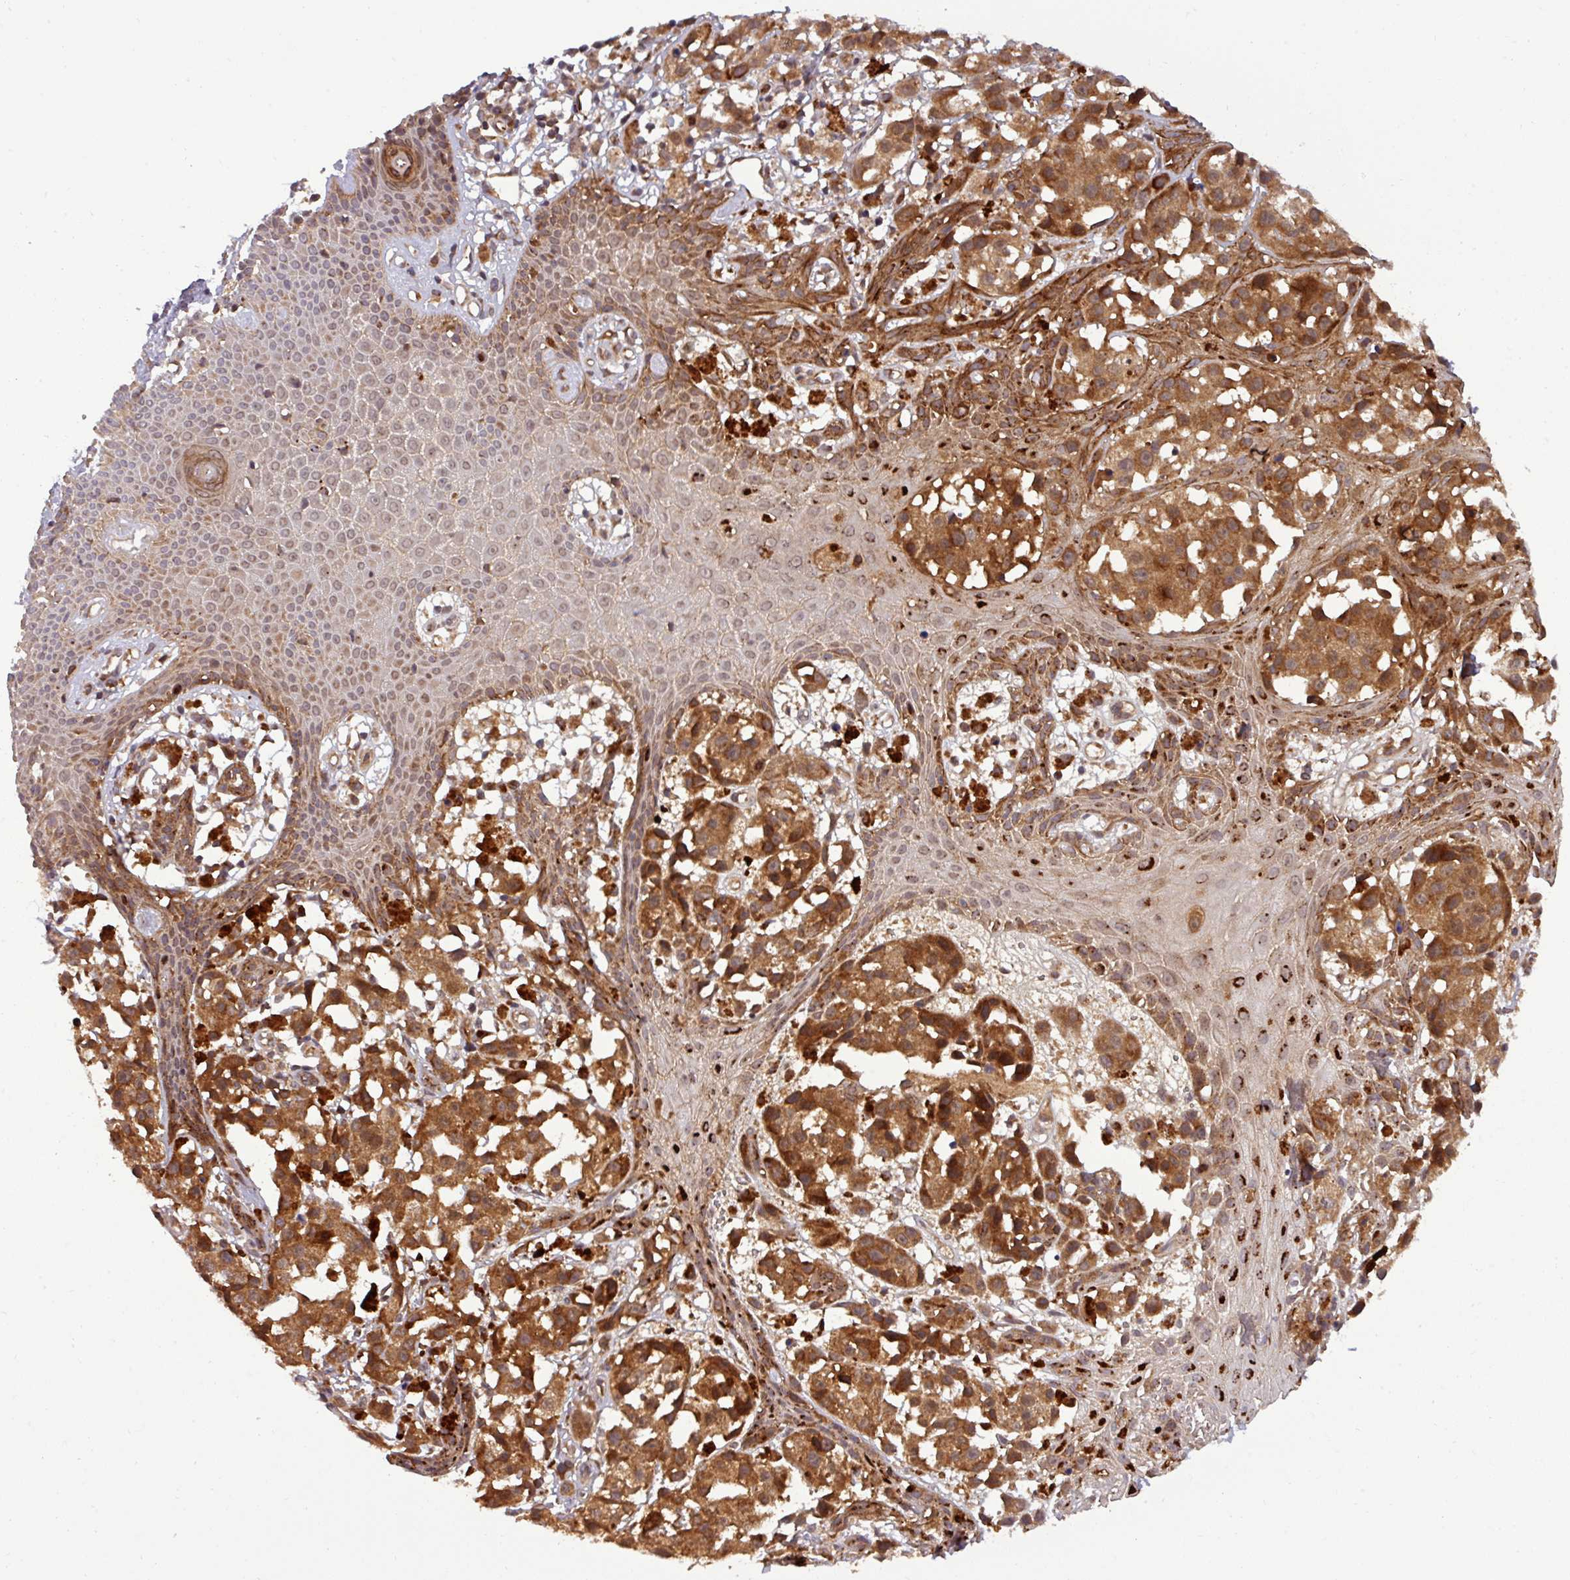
{"staining": {"intensity": "strong", "quantity": ">75%", "location": "cytoplasmic/membranous"}, "tissue": "melanoma", "cell_type": "Tumor cells", "image_type": "cancer", "snomed": [{"axis": "morphology", "description": "Malignant melanoma, NOS"}, {"axis": "topography", "description": "Skin"}], "caption": "IHC micrograph of human malignant melanoma stained for a protein (brown), which demonstrates high levels of strong cytoplasmic/membranous expression in about >75% of tumor cells.", "gene": "PUS1", "patient": {"sex": "male", "age": 39}}